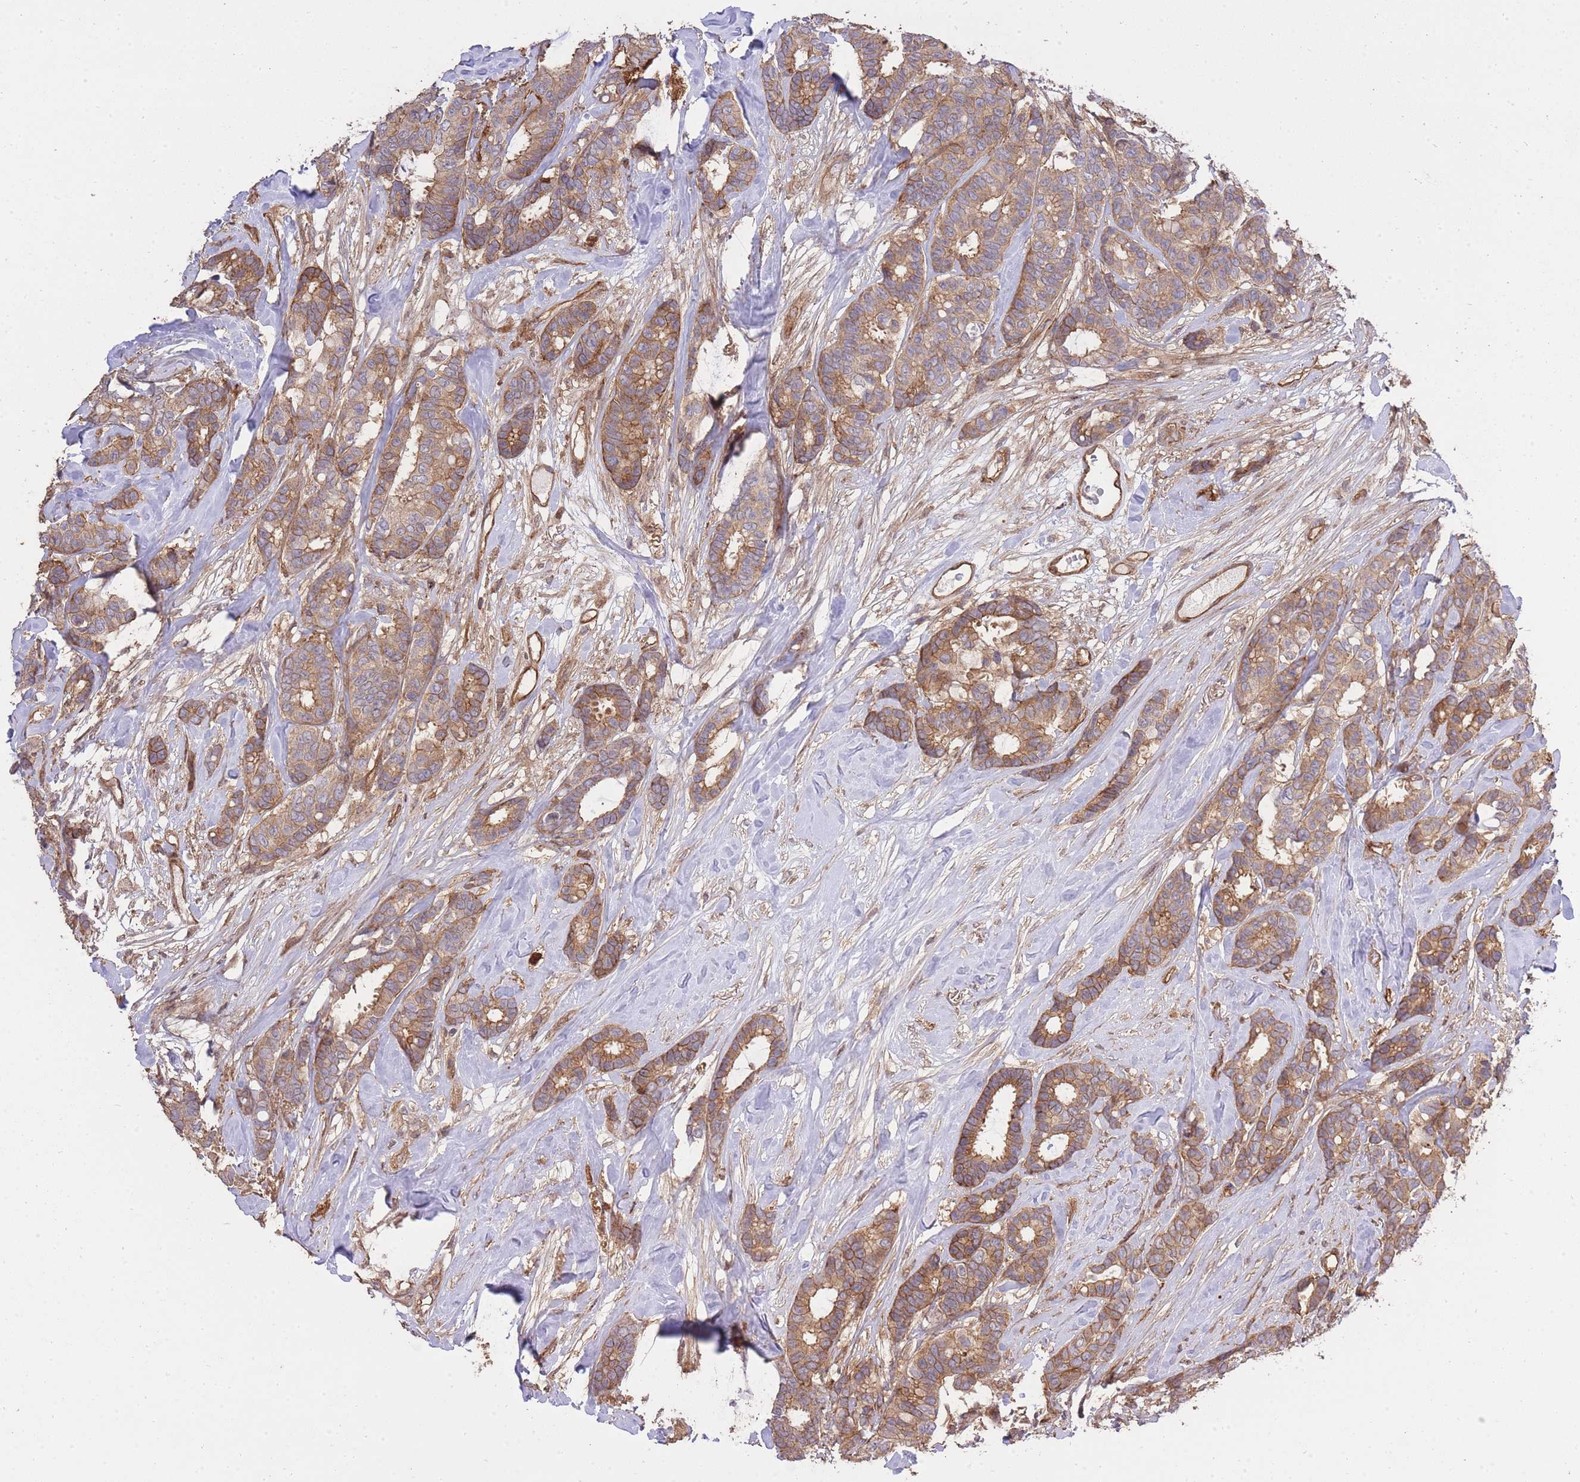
{"staining": {"intensity": "moderate", "quantity": ">75%", "location": "cytoplasmic/membranous"}, "tissue": "breast cancer", "cell_type": "Tumor cells", "image_type": "cancer", "snomed": [{"axis": "morphology", "description": "Duct carcinoma"}, {"axis": "topography", "description": "Breast"}], "caption": "High-magnification brightfield microscopy of breast cancer (intraductal carcinoma) stained with DAB (3,3'-diaminobenzidine) (brown) and counterstained with hematoxylin (blue). tumor cells exhibit moderate cytoplasmic/membranous expression is appreciated in about>75% of cells. The staining was performed using DAB (3,3'-diaminobenzidine) to visualize the protein expression in brown, while the nuclei were stained in blue with hematoxylin (Magnification: 20x).", "gene": "PLD1", "patient": {"sex": "female", "age": 87}}